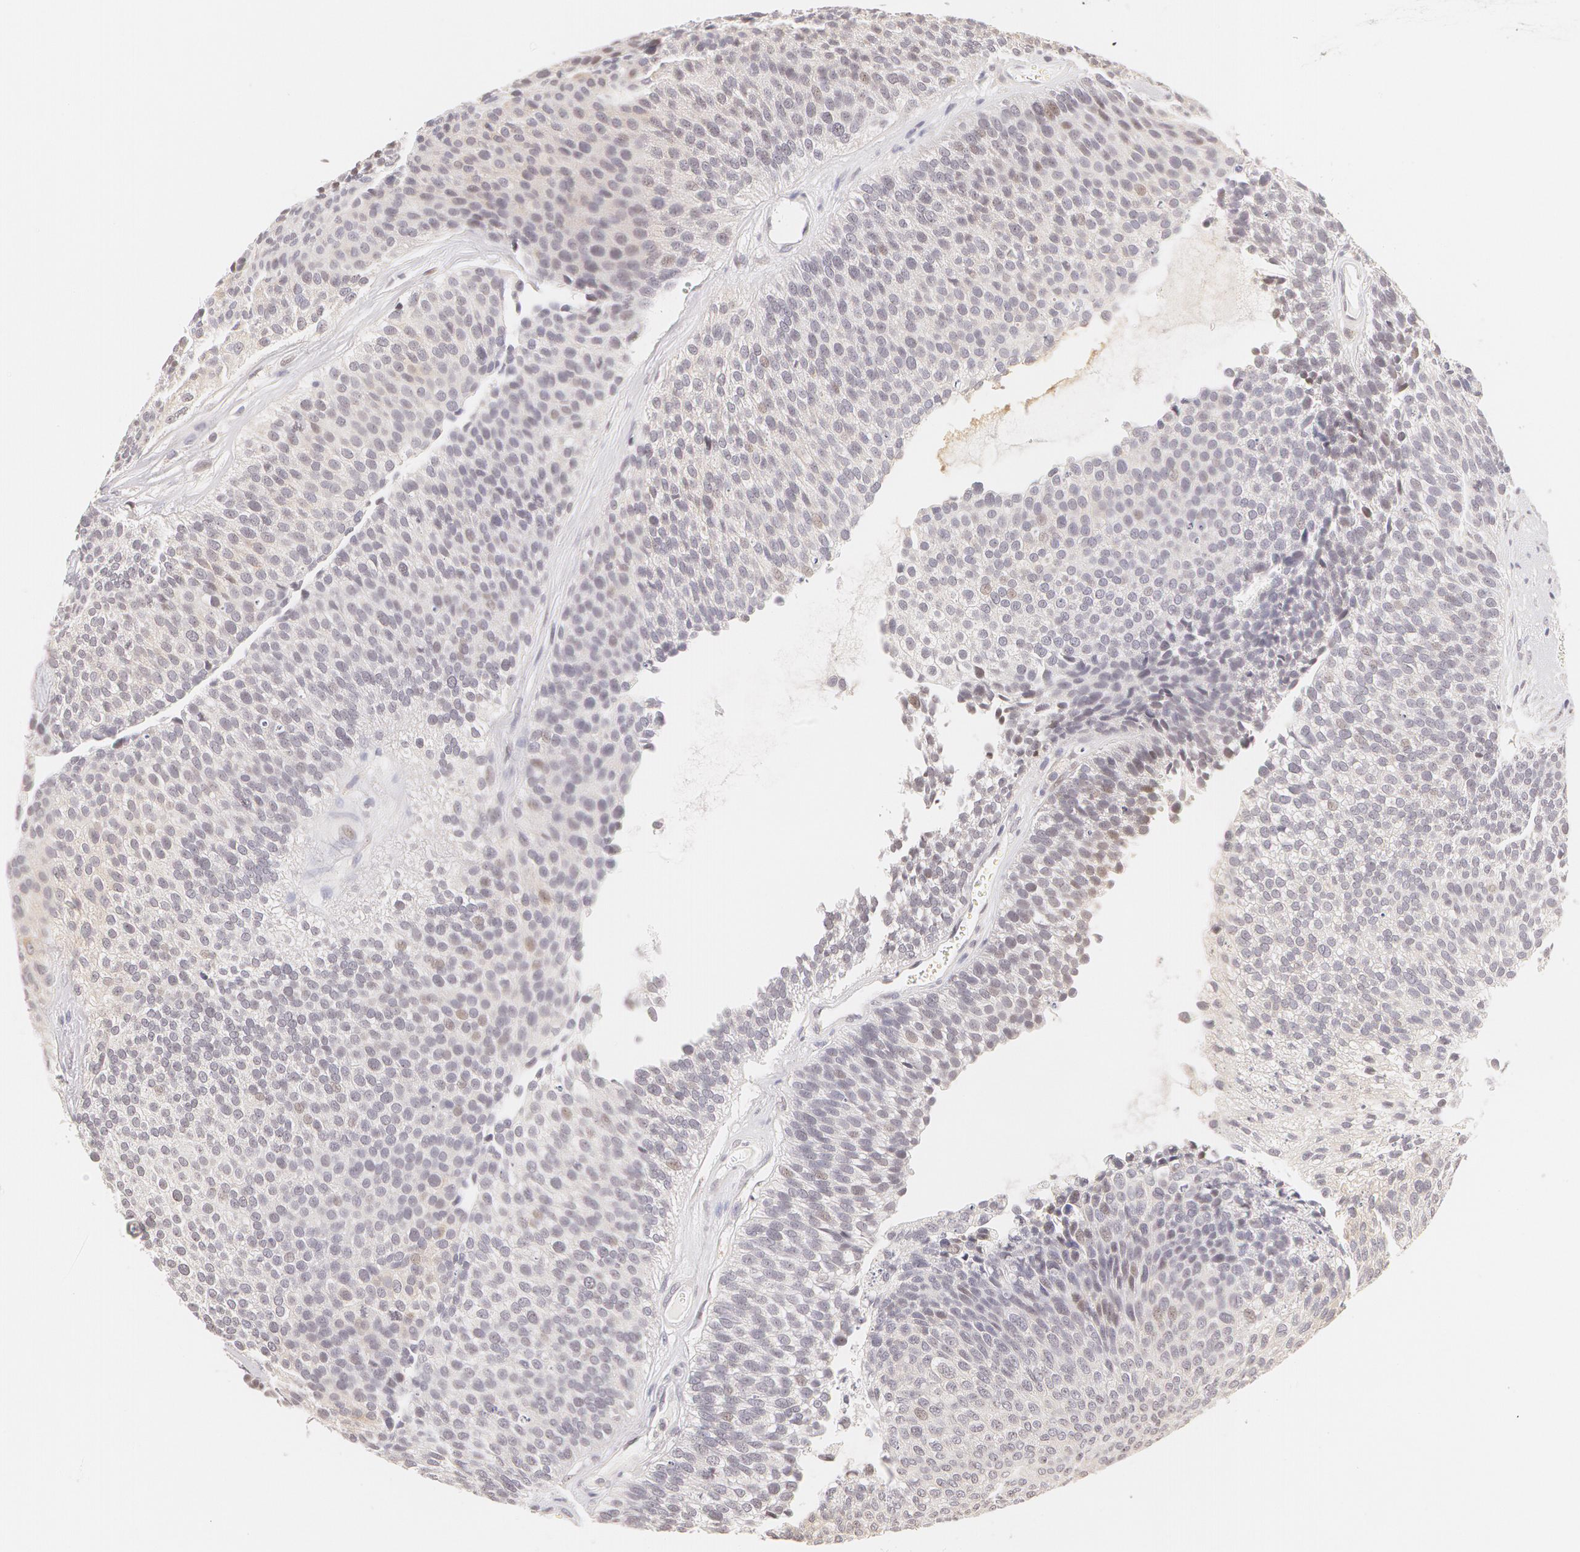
{"staining": {"intensity": "negative", "quantity": "none", "location": "none"}, "tissue": "urothelial cancer", "cell_type": "Tumor cells", "image_type": "cancer", "snomed": [{"axis": "morphology", "description": "Urothelial carcinoma, Low grade"}, {"axis": "topography", "description": "Urinary bladder"}], "caption": "The IHC image has no significant staining in tumor cells of urothelial cancer tissue.", "gene": "ZNF597", "patient": {"sex": "male", "age": 84}}